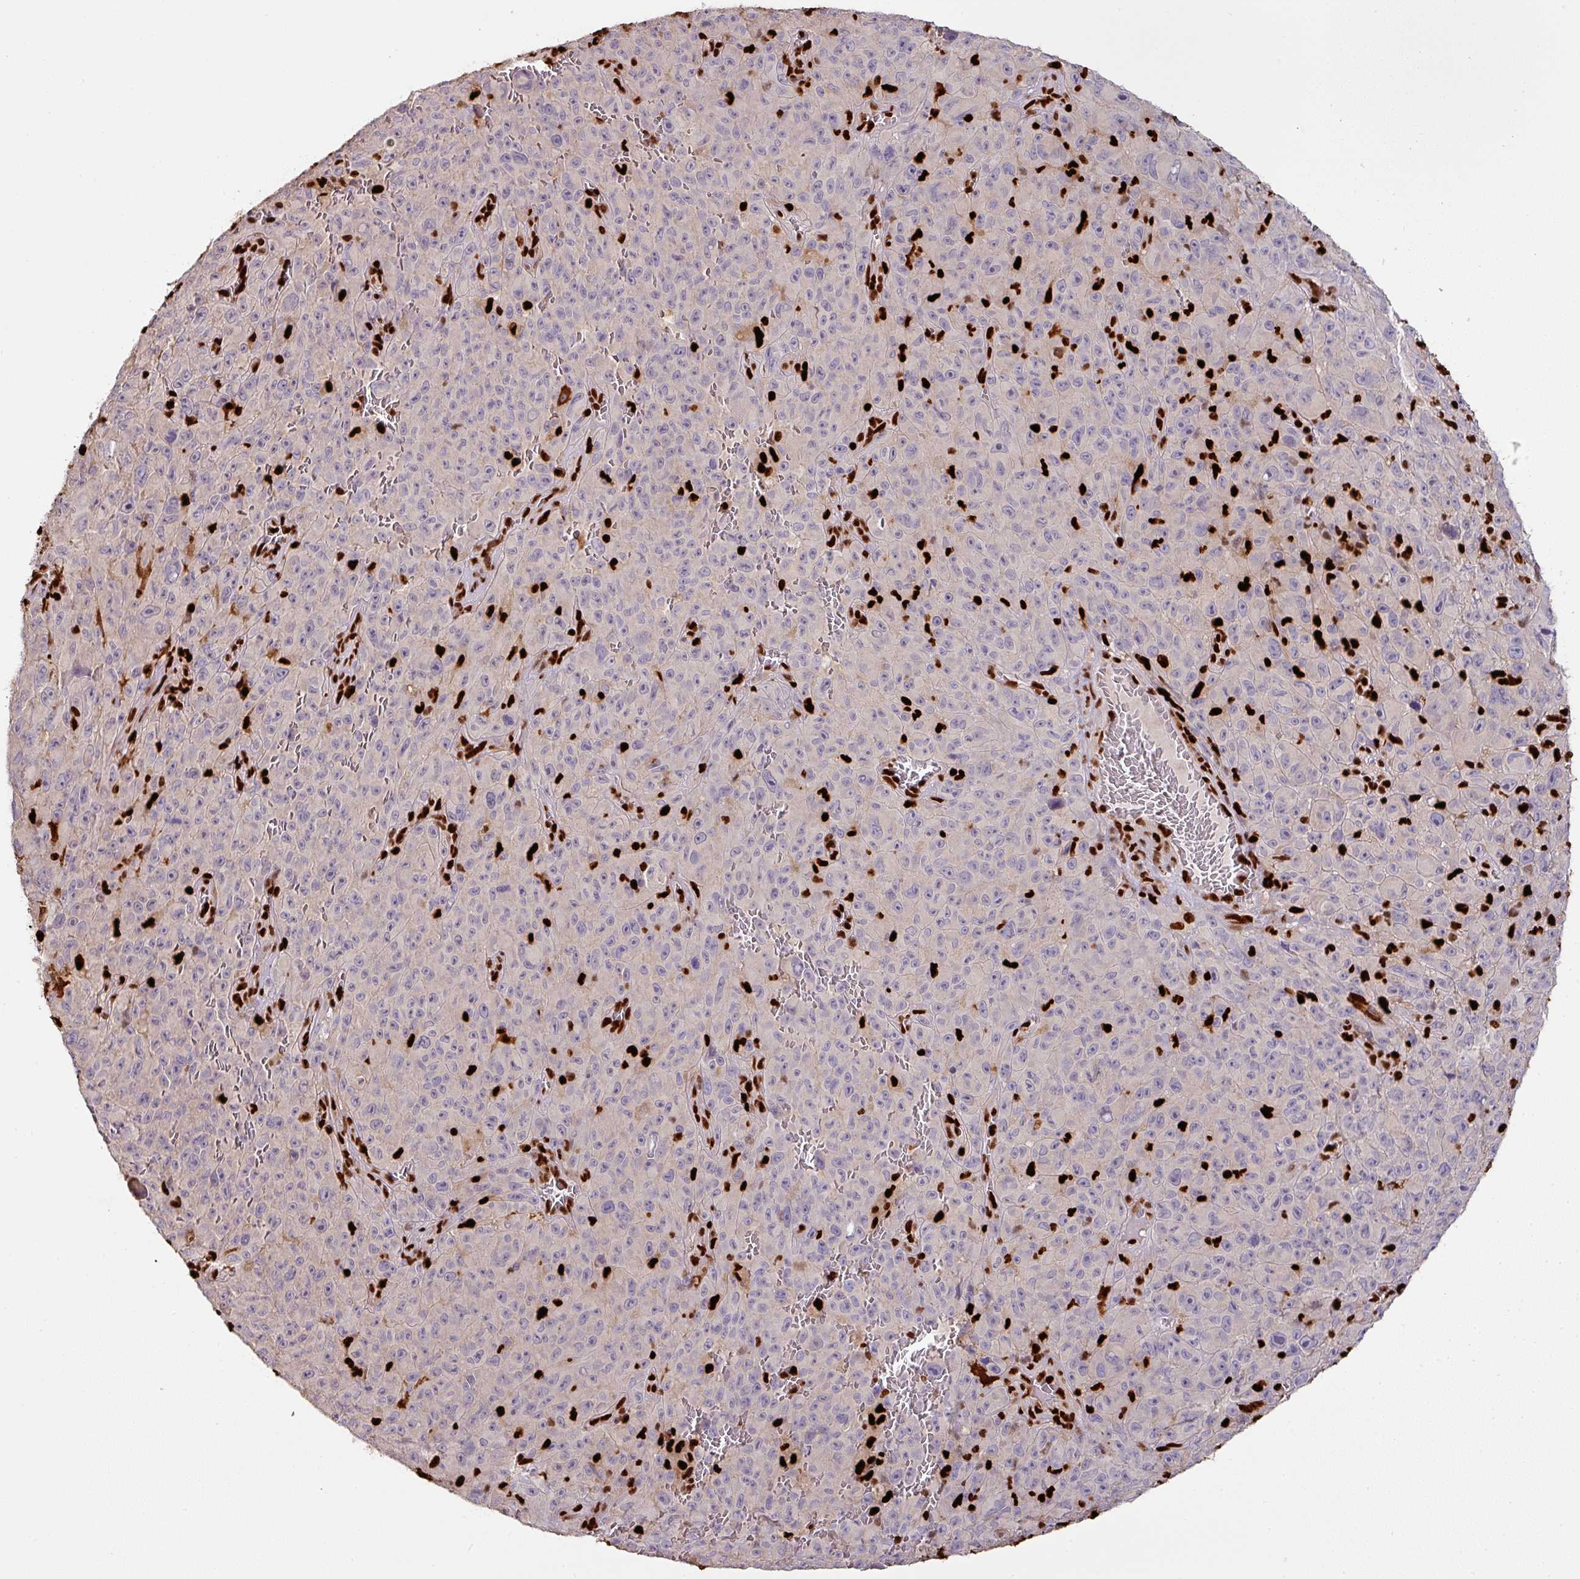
{"staining": {"intensity": "negative", "quantity": "none", "location": "none"}, "tissue": "melanoma", "cell_type": "Tumor cells", "image_type": "cancer", "snomed": [{"axis": "morphology", "description": "Malignant melanoma, NOS"}, {"axis": "topography", "description": "Skin"}], "caption": "A photomicrograph of melanoma stained for a protein demonstrates no brown staining in tumor cells.", "gene": "SAMHD1", "patient": {"sex": "female", "age": 82}}